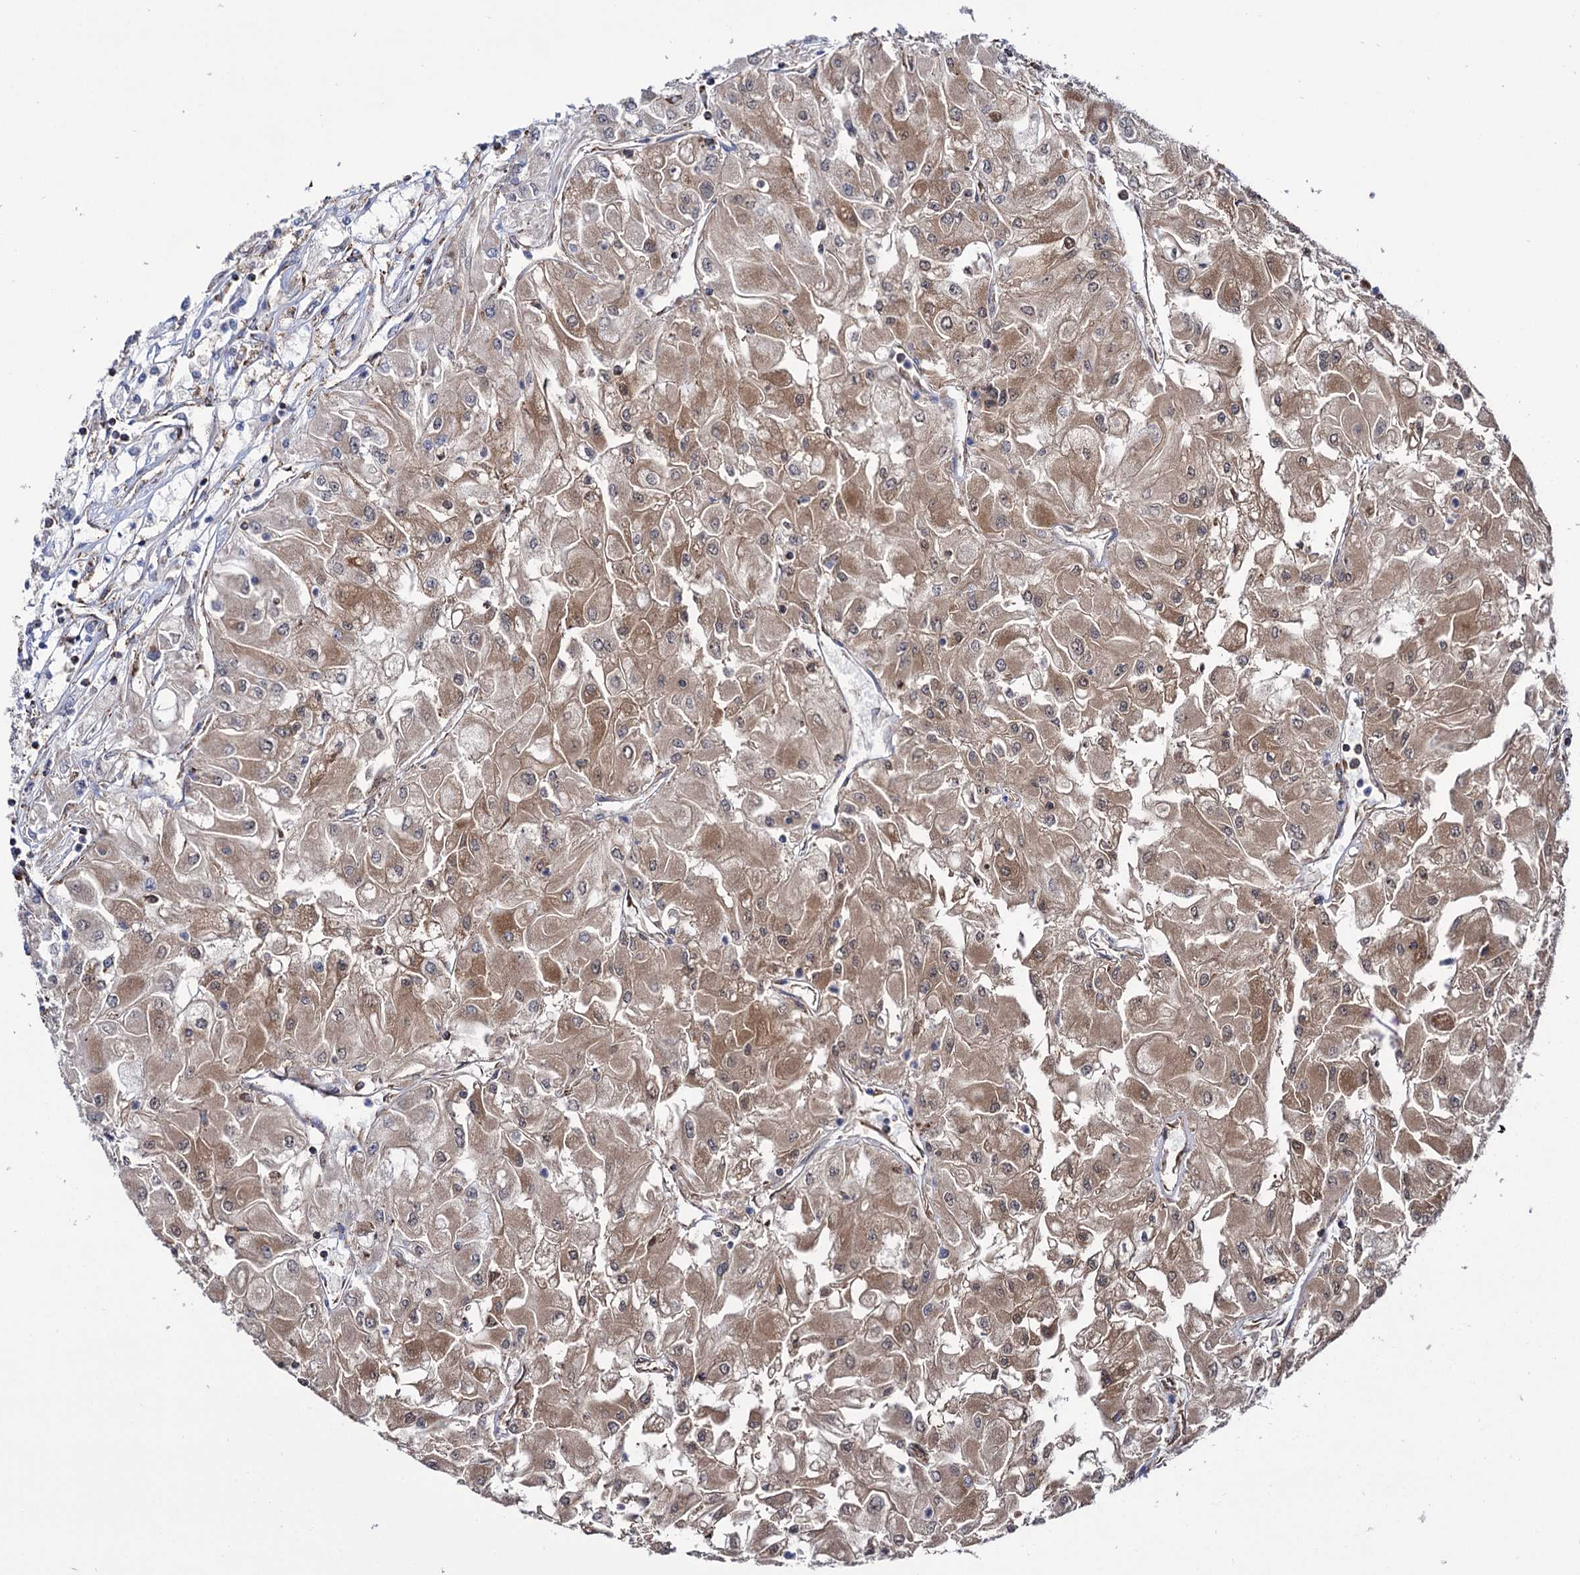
{"staining": {"intensity": "moderate", "quantity": ">75%", "location": "cytoplasmic/membranous"}, "tissue": "renal cancer", "cell_type": "Tumor cells", "image_type": "cancer", "snomed": [{"axis": "morphology", "description": "Adenocarcinoma, NOS"}, {"axis": "topography", "description": "Kidney"}], "caption": "Adenocarcinoma (renal) stained with IHC displays moderate cytoplasmic/membranous positivity in approximately >75% of tumor cells. (Stains: DAB (3,3'-diaminobenzidine) in brown, nuclei in blue, Microscopy: brightfield microscopy at high magnification).", "gene": "ABHD10", "patient": {"sex": "male", "age": 80}}